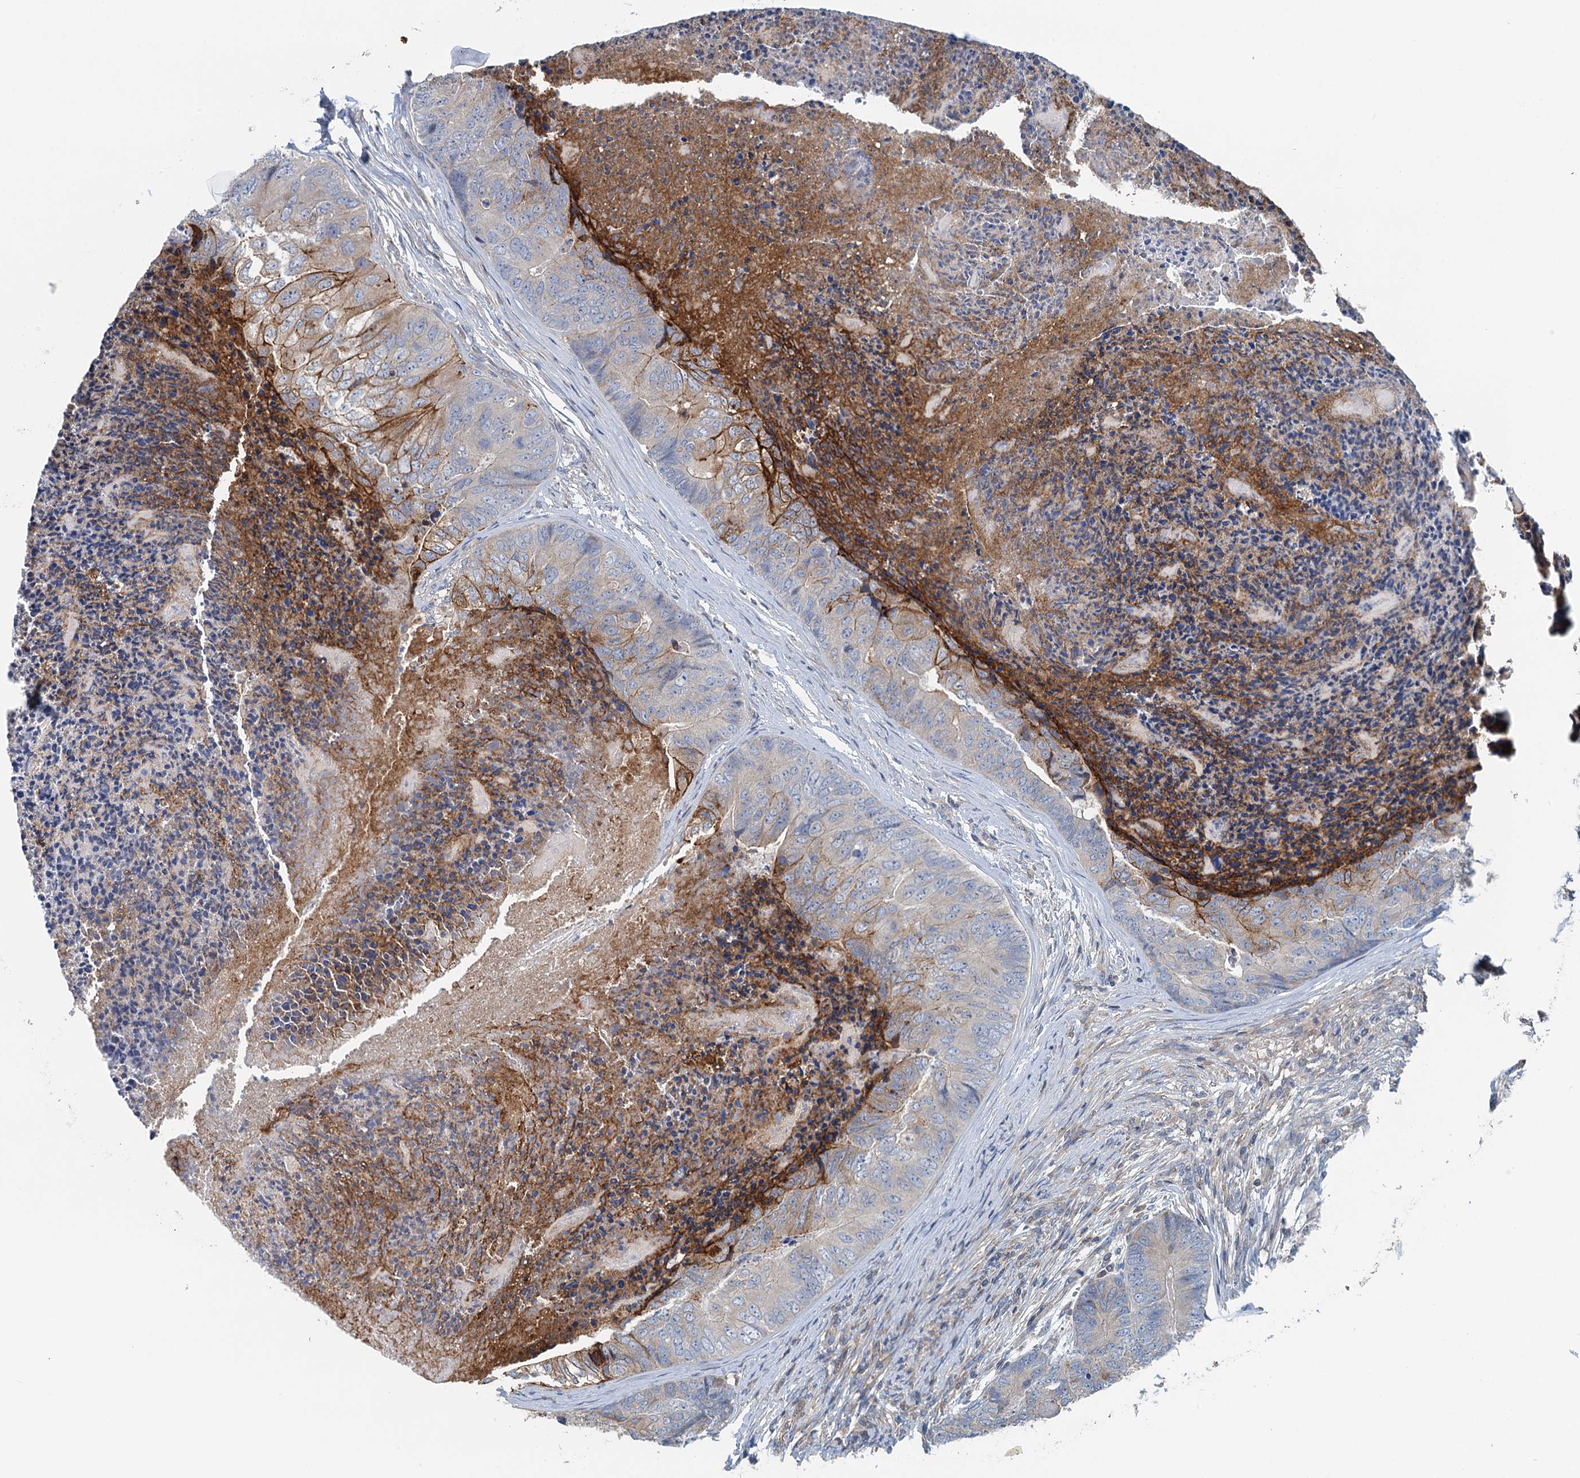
{"staining": {"intensity": "moderate", "quantity": "<25%", "location": "cytoplasmic/membranous"}, "tissue": "colorectal cancer", "cell_type": "Tumor cells", "image_type": "cancer", "snomed": [{"axis": "morphology", "description": "Adenocarcinoma, NOS"}, {"axis": "topography", "description": "Colon"}], "caption": "This is a photomicrograph of immunohistochemistry (IHC) staining of colorectal cancer, which shows moderate staining in the cytoplasmic/membranous of tumor cells.", "gene": "PPP1R14D", "patient": {"sex": "female", "age": 67}}